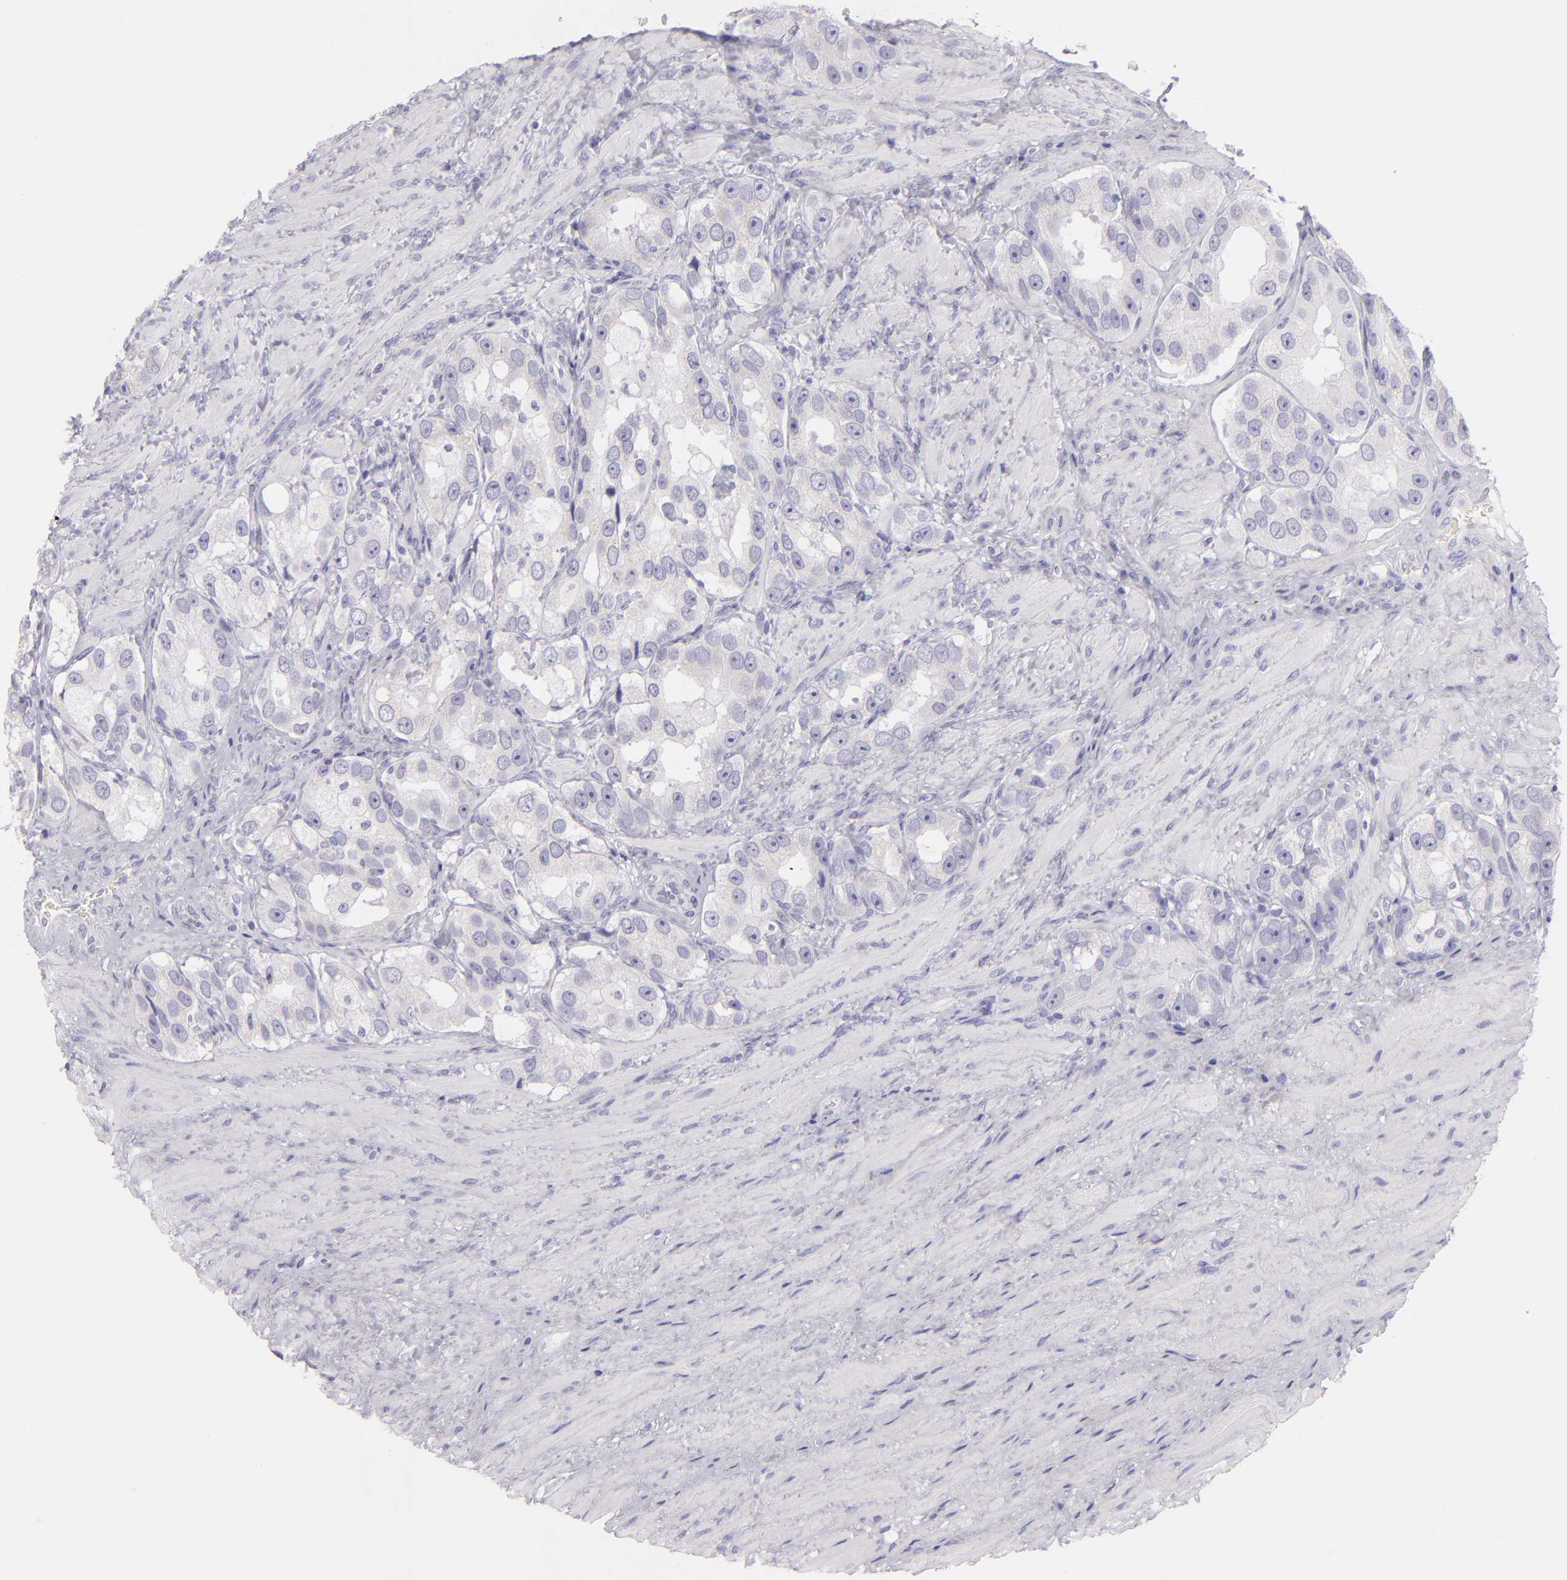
{"staining": {"intensity": "negative", "quantity": "none", "location": "none"}, "tissue": "prostate cancer", "cell_type": "Tumor cells", "image_type": "cancer", "snomed": [{"axis": "morphology", "description": "Adenocarcinoma, High grade"}, {"axis": "topography", "description": "Prostate"}], "caption": "Prostate cancer was stained to show a protein in brown. There is no significant positivity in tumor cells.", "gene": "MUC5AC", "patient": {"sex": "male", "age": 63}}